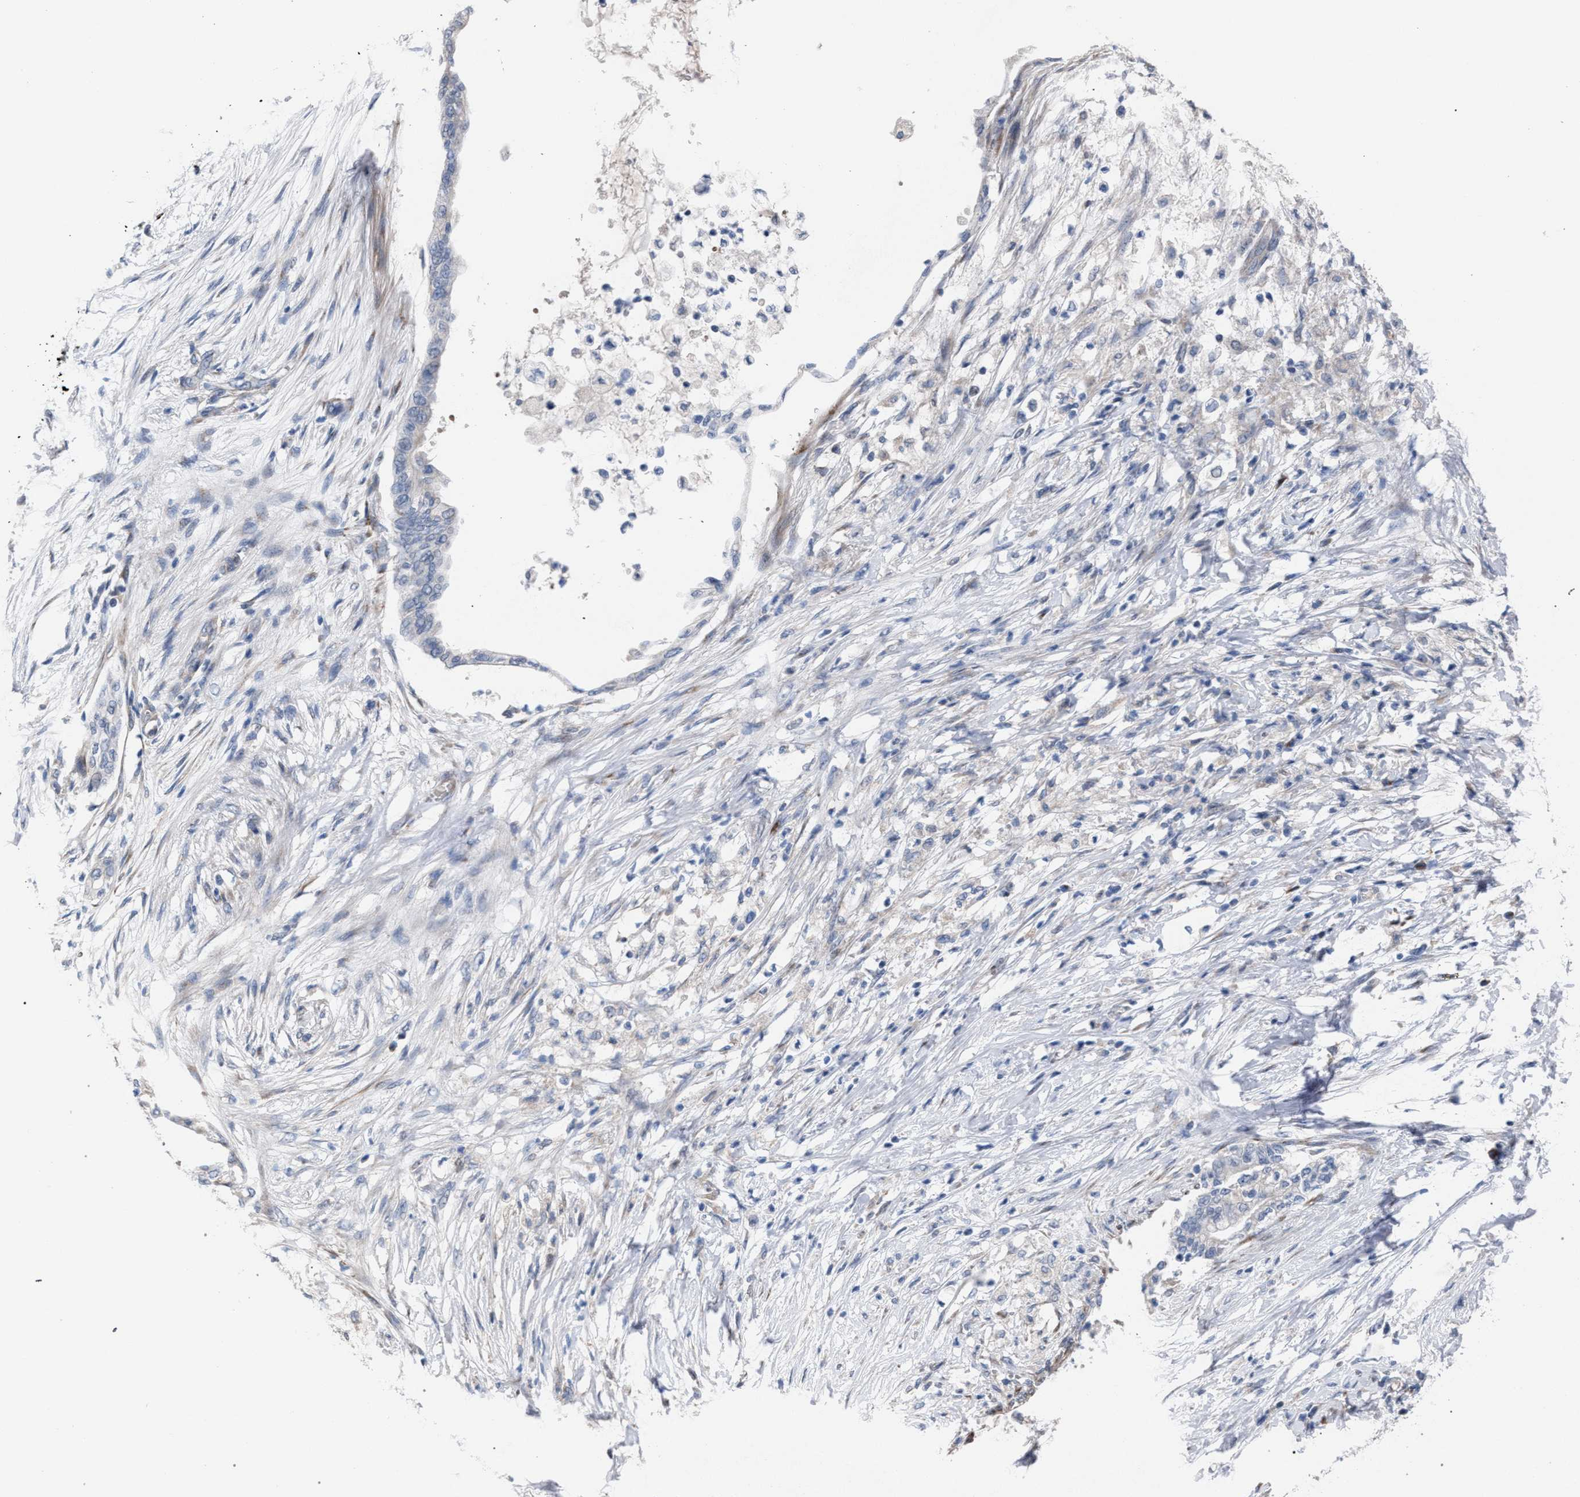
{"staining": {"intensity": "negative", "quantity": "none", "location": "none"}, "tissue": "pancreatic cancer", "cell_type": "Tumor cells", "image_type": "cancer", "snomed": [{"axis": "morphology", "description": "Normal tissue, NOS"}, {"axis": "morphology", "description": "Adenocarcinoma, NOS"}, {"axis": "topography", "description": "Pancreas"}, {"axis": "topography", "description": "Duodenum"}], "caption": "High magnification brightfield microscopy of adenocarcinoma (pancreatic) stained with DAB (brown) and counterstained with hematoxylin (blue): tumor cells show no significant positivity.", "gene": "RNF135", "patient": {"sex": "female", "age": 60}}